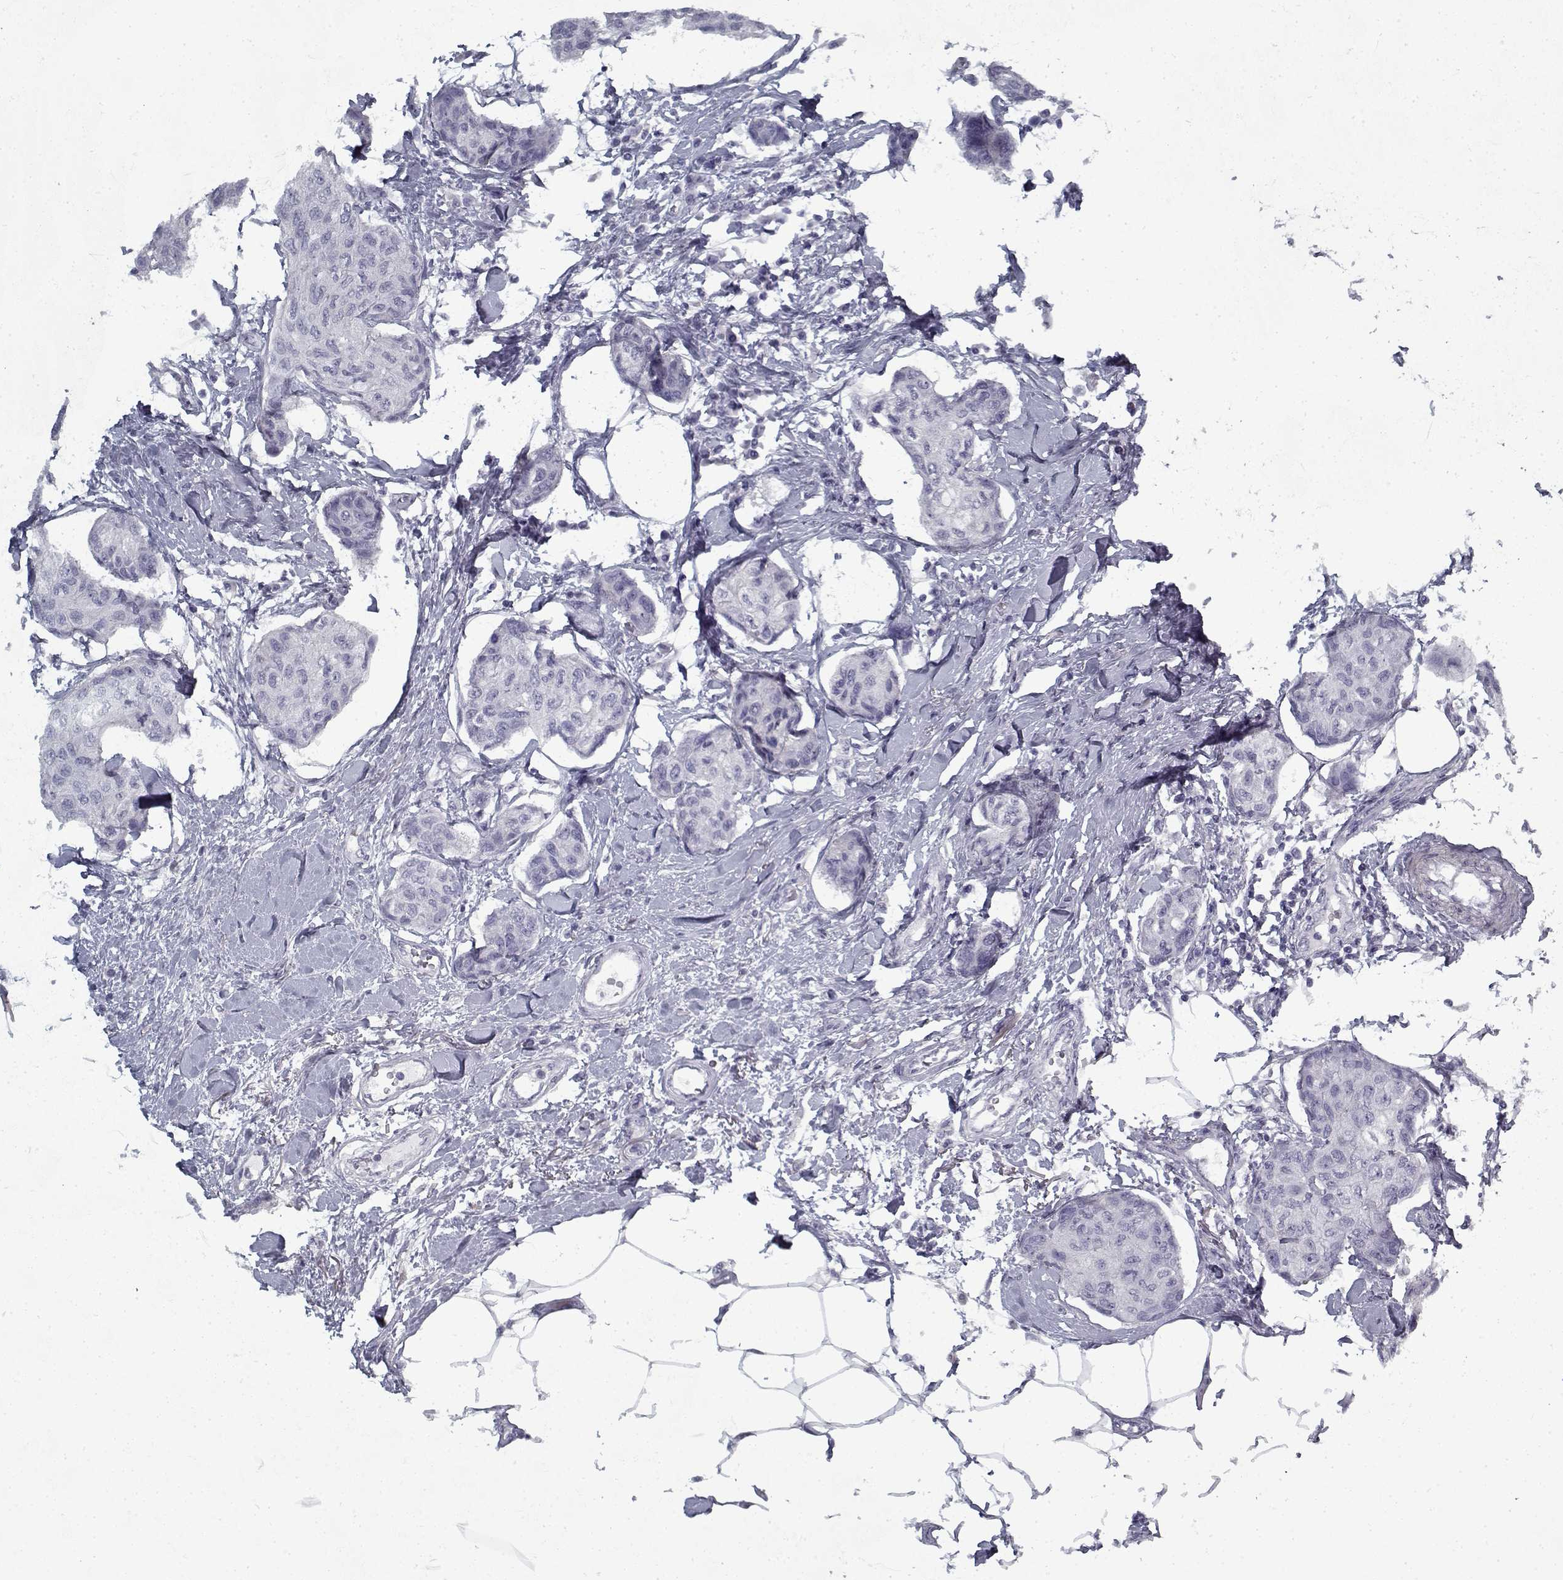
{"staining": {"intensity": "negative", "quantity": "none", "location": "none"}, "tissue": "breast cancer", "cell_type": "Tumor cells", "image_type": "cancer", "snomed": [{"axis": "morphology", "description": "Duct carcinoma"}, {"axis": "topography", "description": "Breast"}], "caption": "Human infiltrating ductal carcinoma (breast) stained for a protein using IHC shows no positivity in tumor cells.", "gene": "RNF32", "patient": {"sex": "female", "age": 80}}